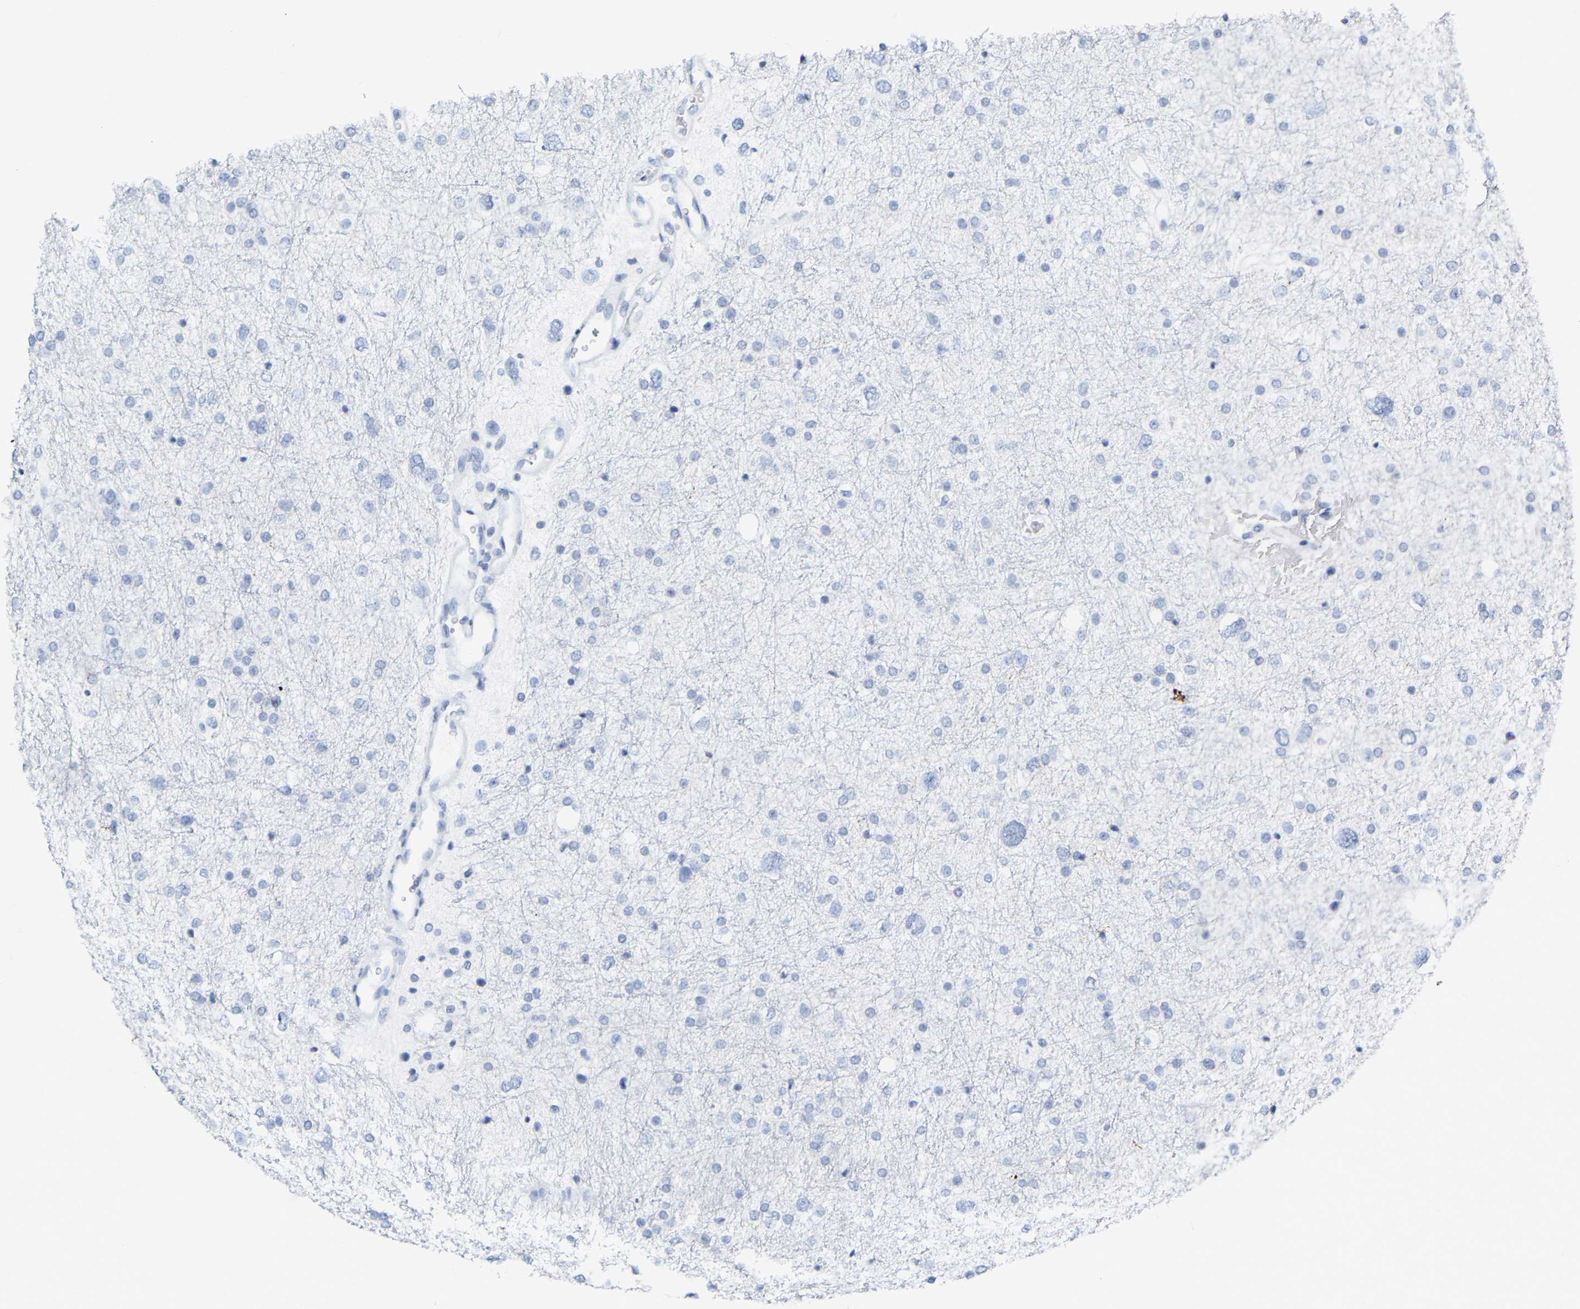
{"staining": {"intensity": "negative", "quantity": "none", "location": "none"}, "tissue": "glioma", "cell_type": "Tumor cells", "image_type": "cancer", "snomed": [{"axis": "morphology", "description": "Glioma, malignant, Low grade"}, {"axis": "topography", "description": "Brain"}], "caption": "Immunohistochemistry micrograph of neoplastic tissue: malignant low-grade glioma stained with DAB displays no significant protein staining in tumor cells. Nuclei are stained in blue.", "gene": "GNAS", "patient": {"sex": "female", "age": 37}}